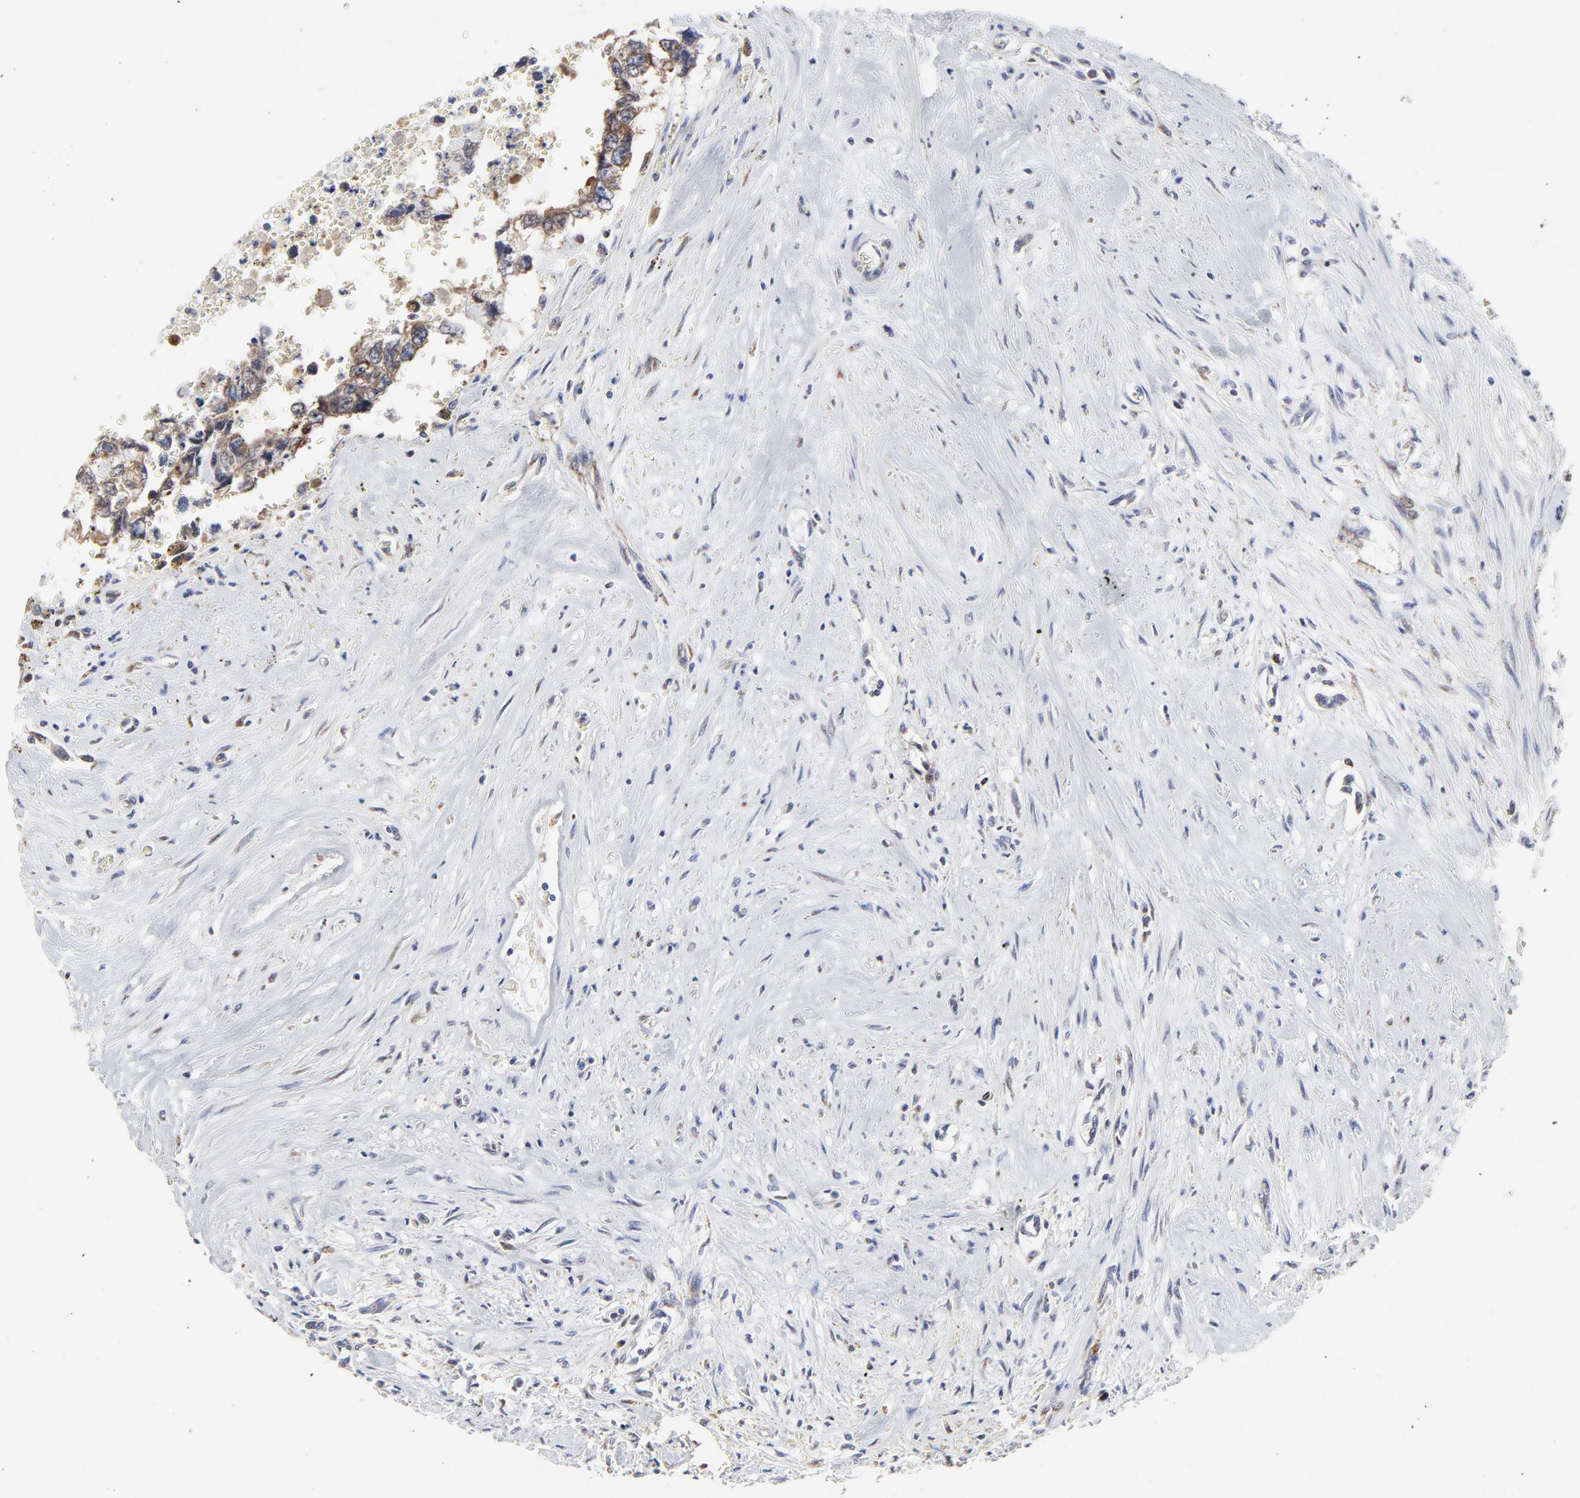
{"staining": {"intensity": "weak", "quantity": "<25%", "location": "cytoplasmic/membranous"}, "tissue": "testis cancer", "cell_type": "Tumor cells", "image_type": "cancer", "snomed": [{"axis": "morphology", "description": "Carcinoma, Embryonal, NOS"}, {"axis": "topography", "description": "Testis"}], "caption": "Micrograph shows no protein staining in tumor cells of testis cancer (embryonal carcinoma) tissue.", "gene": "NCAPH", "patient": {"sex": "male", "age": 31}}